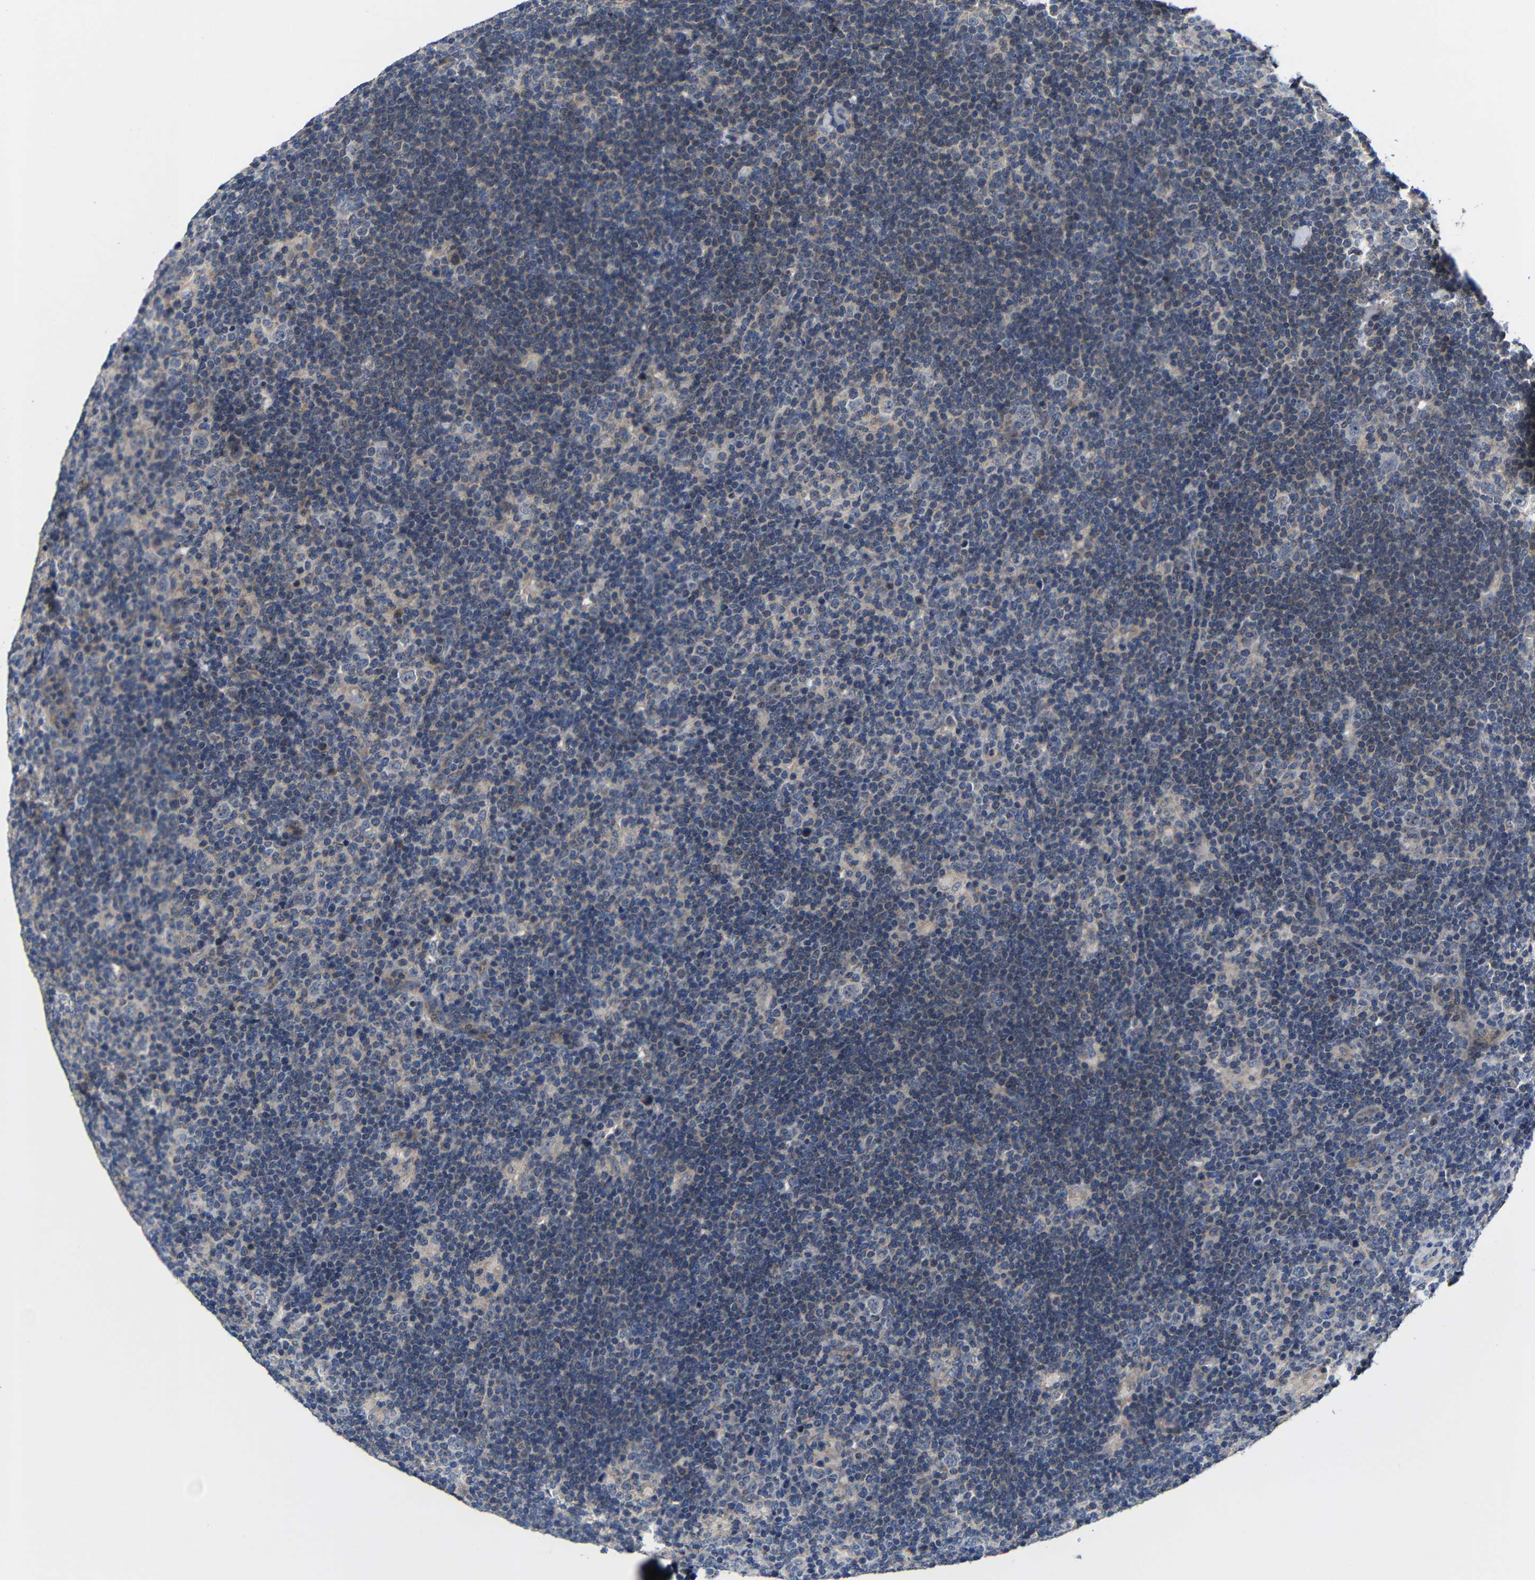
{"staining": {"intensity": "weak", "quantity": "<25%", "location": "cytoplasmic/membranous"}, "tissue": "lymphoma", "cell_type": "Tumor cells", "image_type": "cancer", "snomed": [{"axis": "morphology", "description": "Hodgkin's disease, NOS"}, {"axis": "topography", "description": "Lymph node"}], "caption": "Immunohistochemical staining of human Hodgkin's disease exhibits no significant staining in tumor cells.", "gene": "LPAR5", "patient": {"sex": "female", "age": 57}}